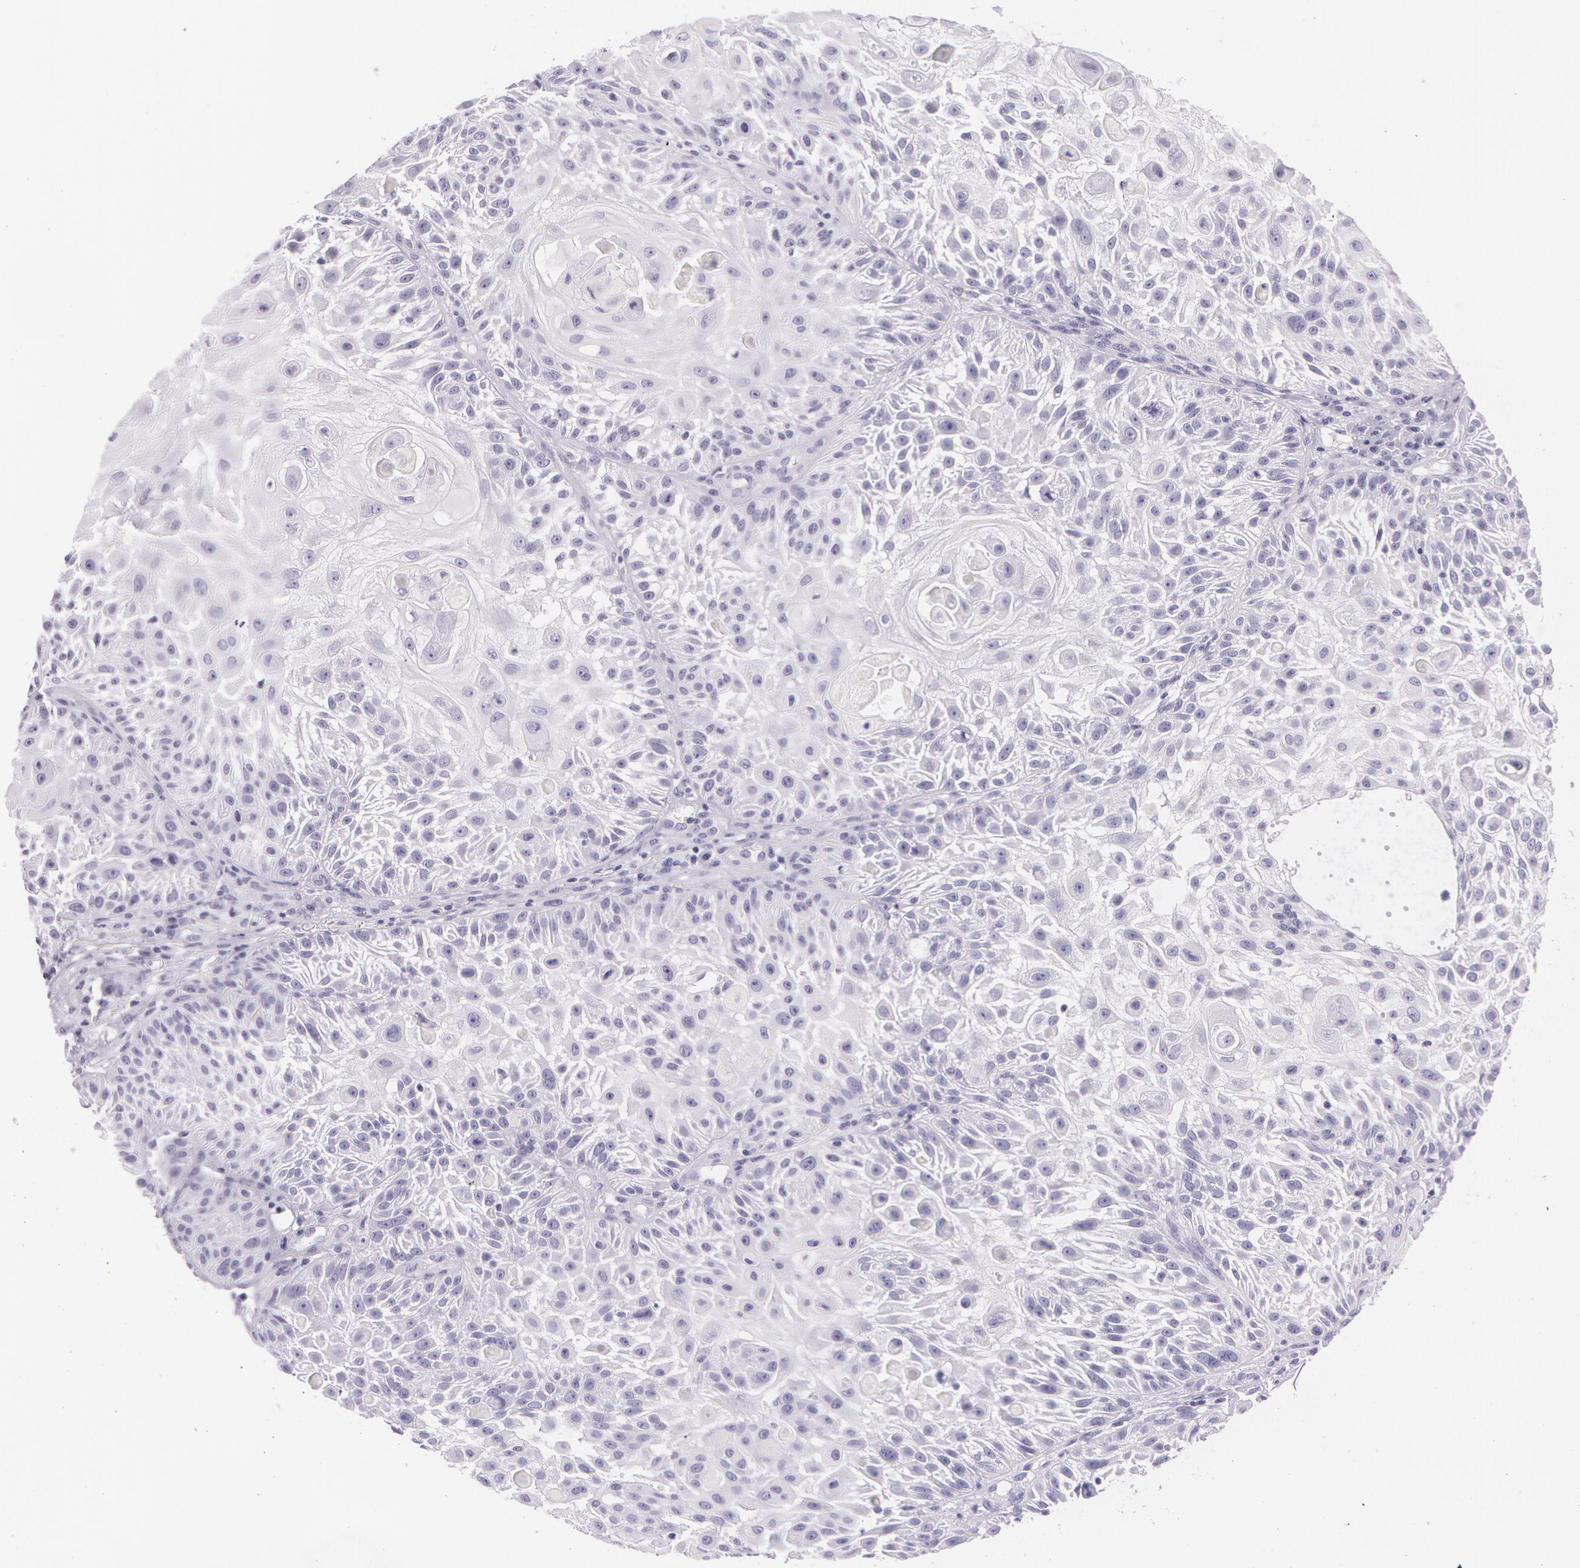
{"staining": {"intensity": "negative", "quantity": "none", "location": "none"}, "tissue": "skin cancer", "cell_type": "Tumor cells", "image_type": "cancer", "snomed": [{"axis": "morphology", "description": "Squamous cell carcinoma, NOS"}, {"axis": "topography", "description": "Skin"}], "caption": "There is no significant expression in tumor cells of squamous cell carcinoma (skin).", "gene": "SNCG", "patient": {"sex": "female", "age": 89}}